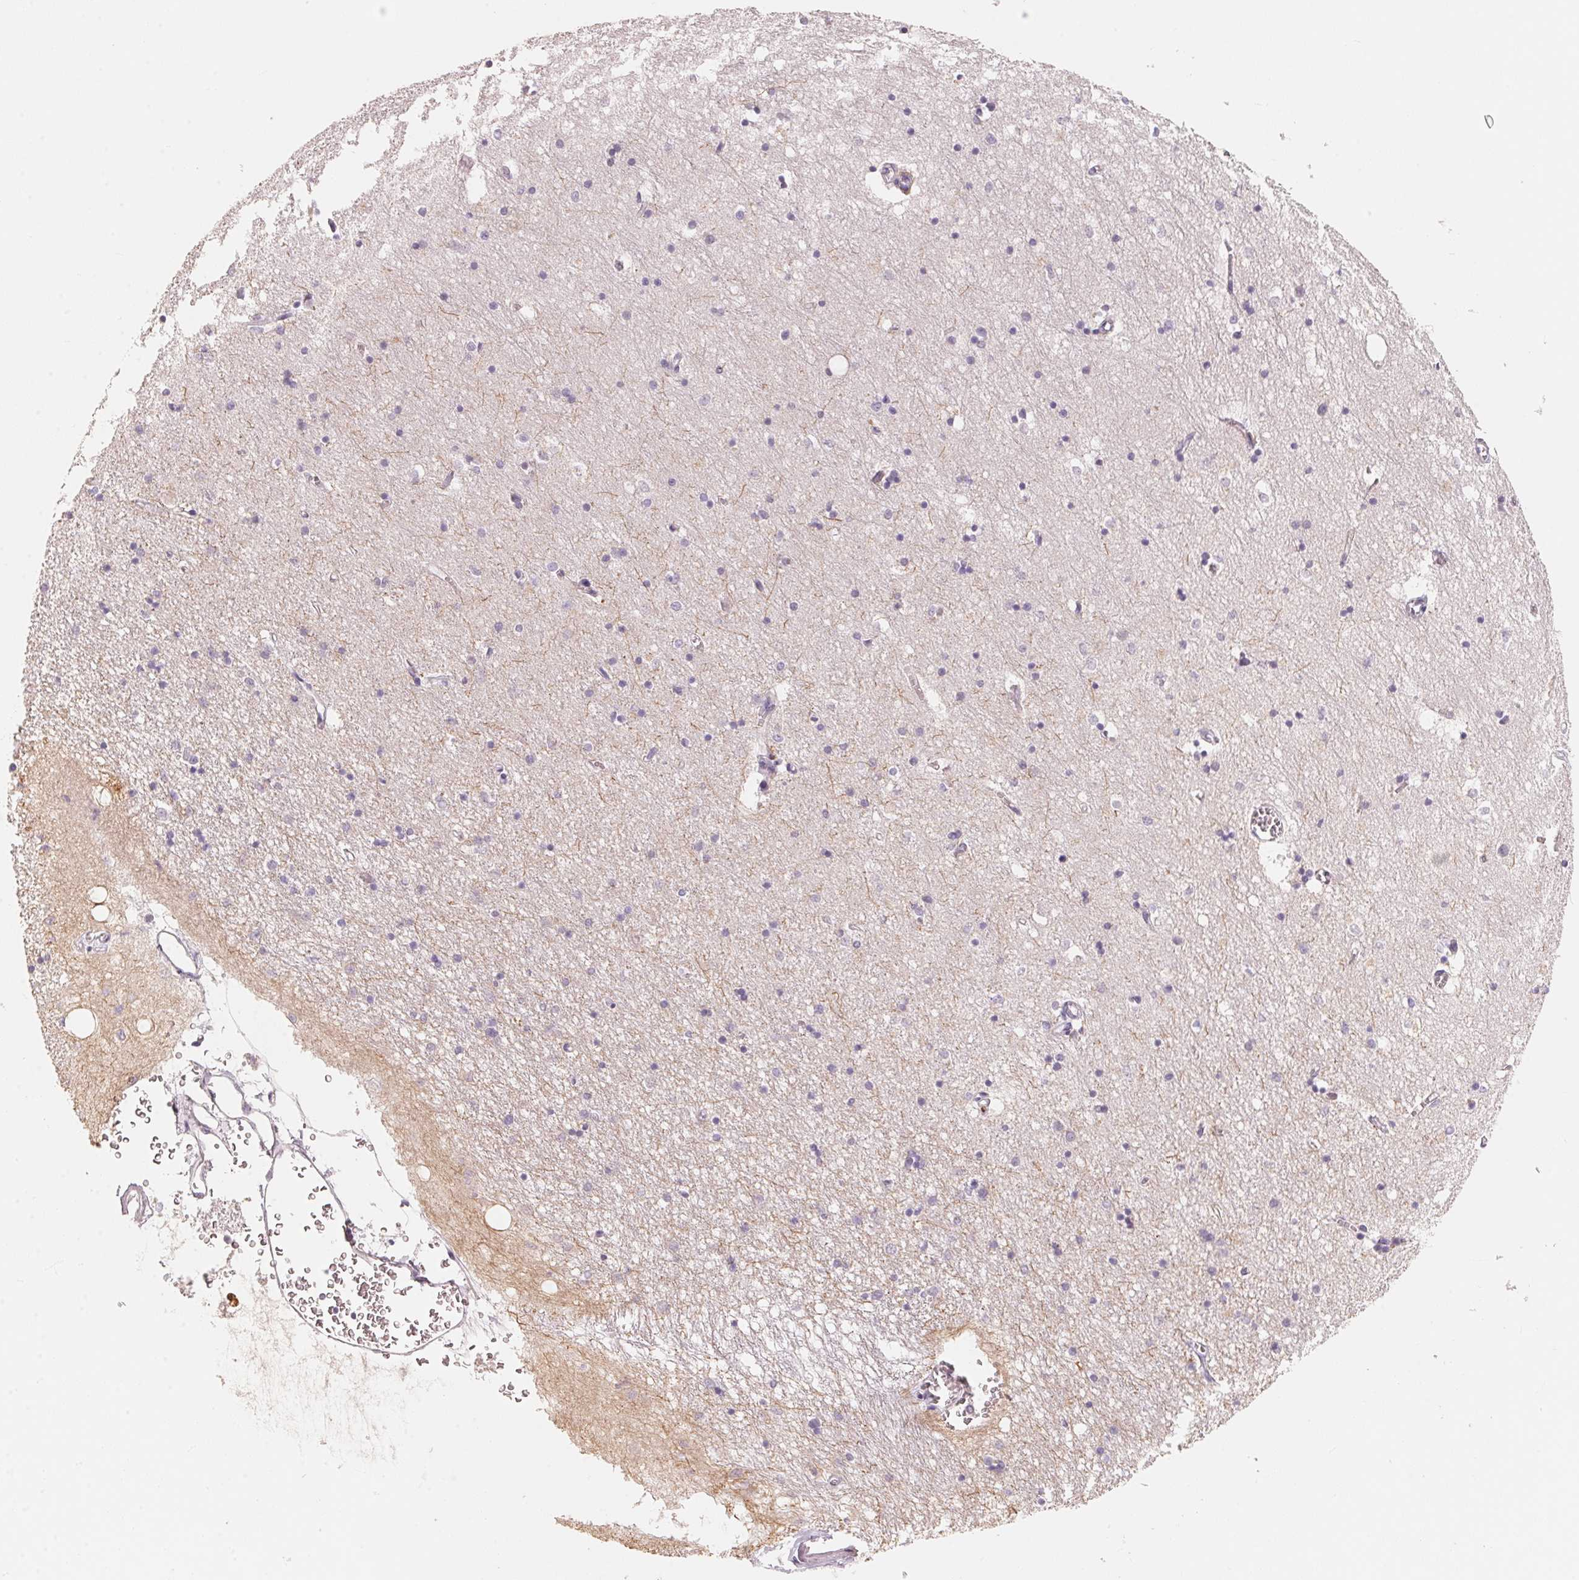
{"staining": {"intensity": "negative", "quantity": "none", "location": "none"}, "tissue": "hippocampus", "cell_type": "Glial cells", "image_type": "normal", "snomed": [{"axis": "morphology", "description": "Normal tissue, NOS"}, {"axis": "topography", "description": "Lateral ventricle wall"}, {"axis": "topography", "description": "Hippocampus"}], "caption": "DAB (3,3'-diaminobenzidine) immunohistochemical staining of benign hippocampus exhibits no significant staining in glial cells.", "gene": "TP53AIP1", "patient": {"sex": "female", "age": 63}}